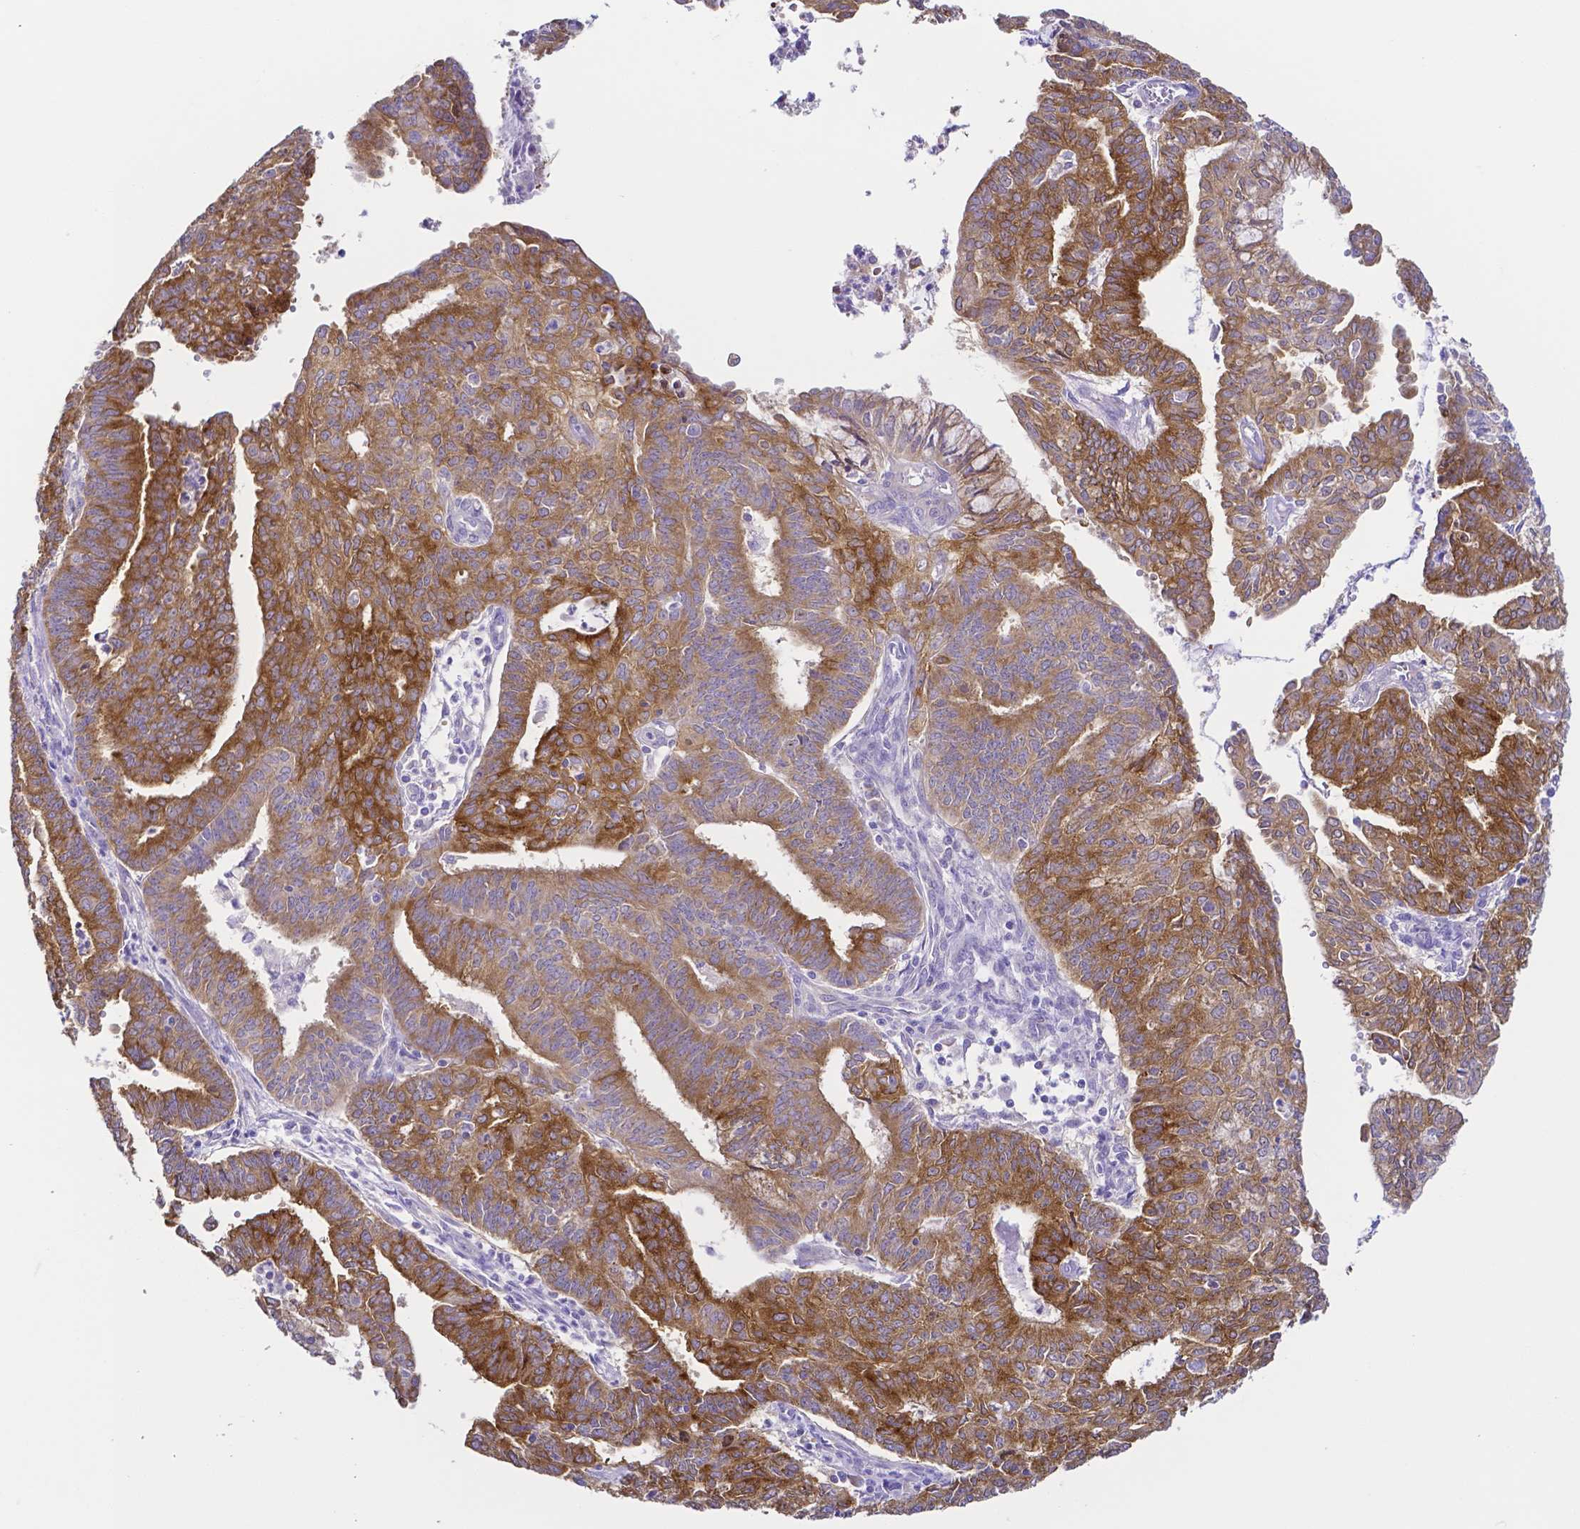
{"staining": {"intensity": "moderate", "quantity": ">75%", "location": "cytoplasmic/membranous"}, "tissue": "endometrial cancer", "cell_type": "Tumor cells", "image_type": "cancer", "snomed": [{"axis": "morphology", "description": "Adenocarcinoma, NOS"}, {"axis": "topography", "description": "Endometrium"}], "caption": "Human endometrial cancer stained with a brown dye reveals moderate cytoplasmic/membranous positive positivity in about >75% of tumor cells.", "gene": "PKP3", "patient": {"sex": "female", "age": 61}}